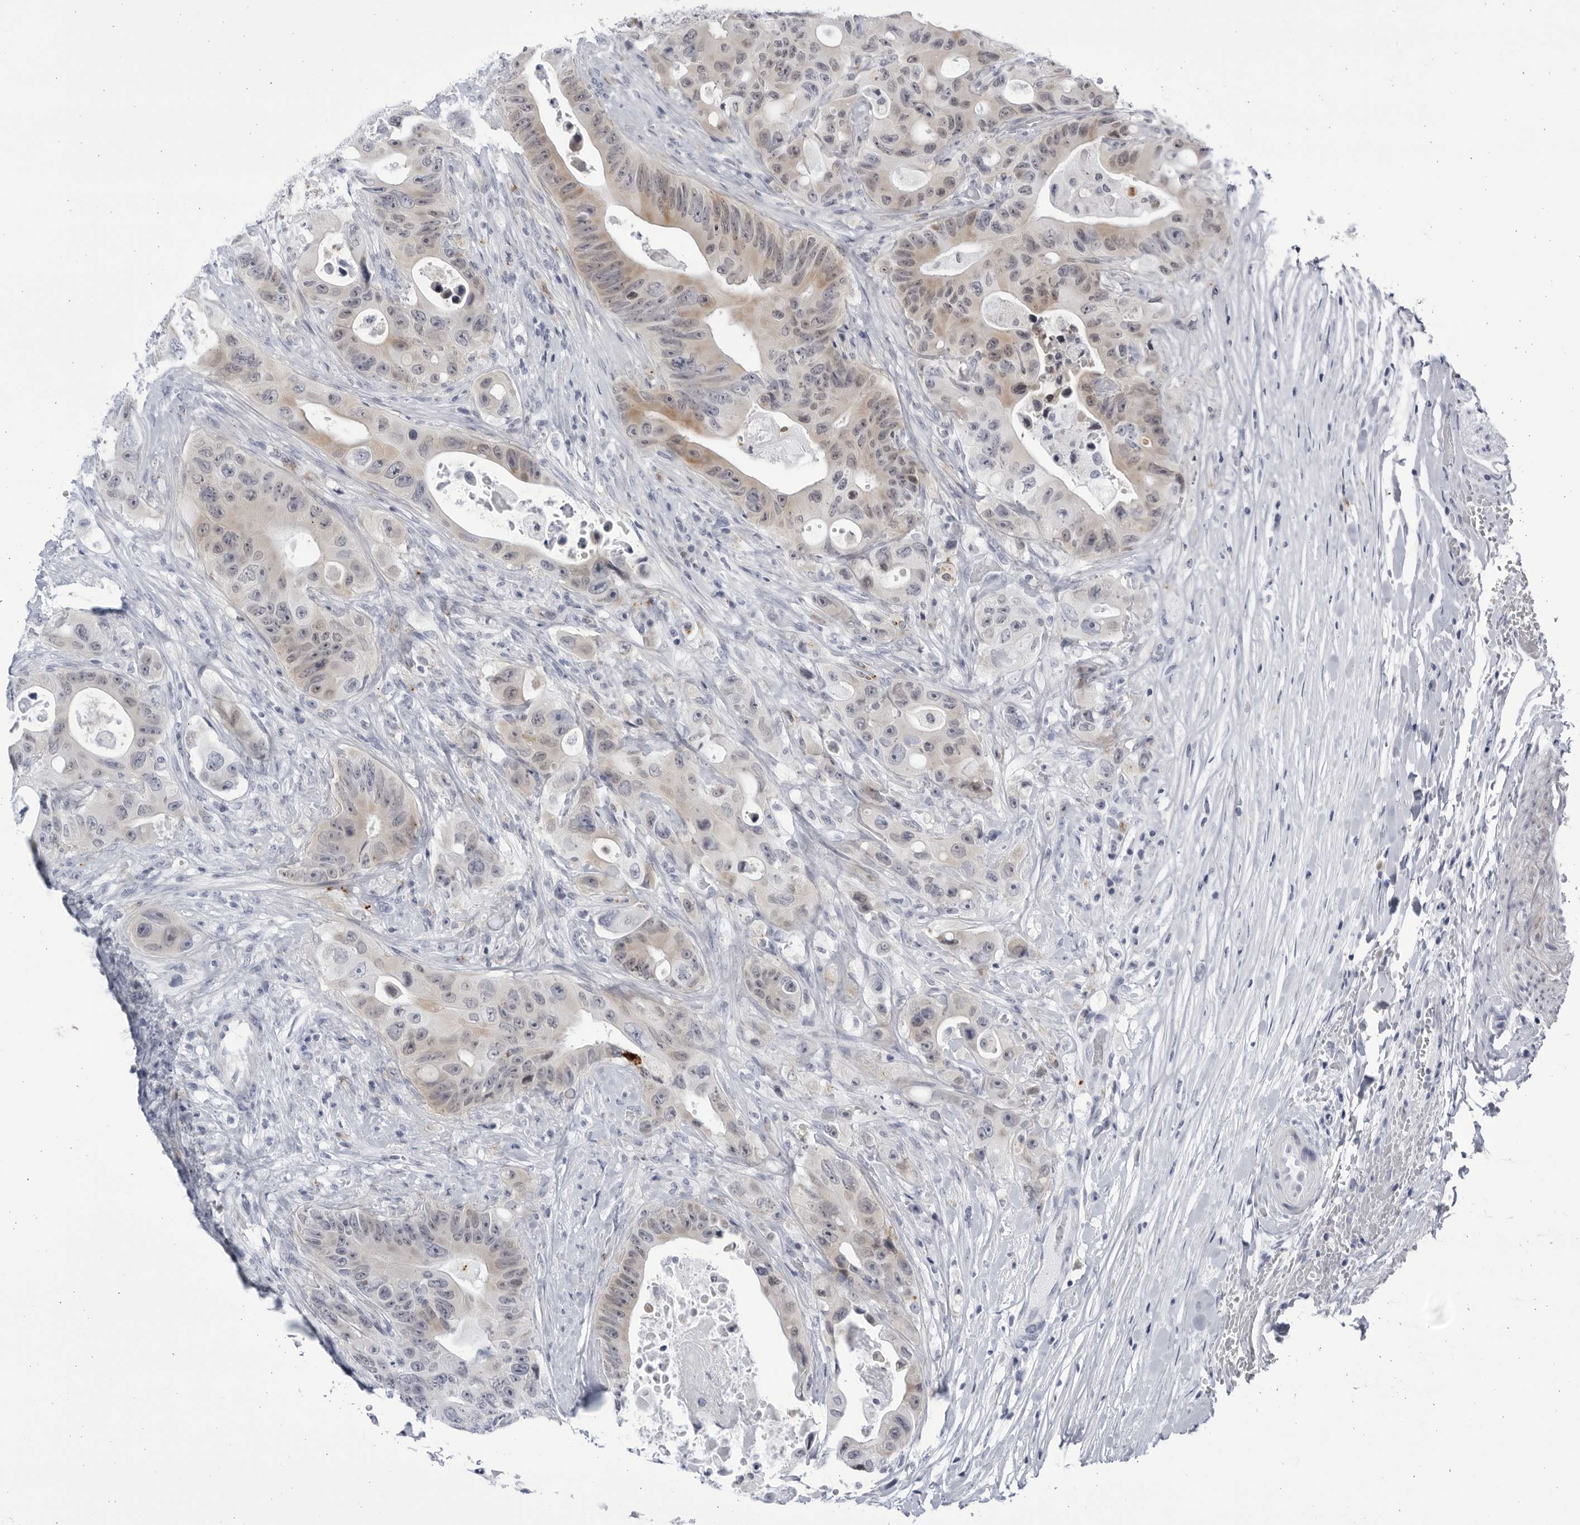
{"staining": {"intensity": "weak", "quantity": "<25%", "location": "cytoplasmic/membranous"}, "tissue": "colorectal cancer", "cell_type": "Tumor cells", "image_type": "cancer", "snomed": [{"axis": "morphology", "description": "Adenocarcinoma, NOS"}, {"axis": "topography", "description": "Colon"}], "caption": "Immunohistochemistry micrograph of neoplastic tissue: colorectal cancer stained with DAB (3,3'-diaminobenzidine) reveals no significant protein positivity in tumor cells. Brightfield microscopy of IHC stained with DAB (brown) and hematoxylin (blue), captured at high magnification.", "gene": "CCDC181", "patient": {"sex": "female", "age": 46}}